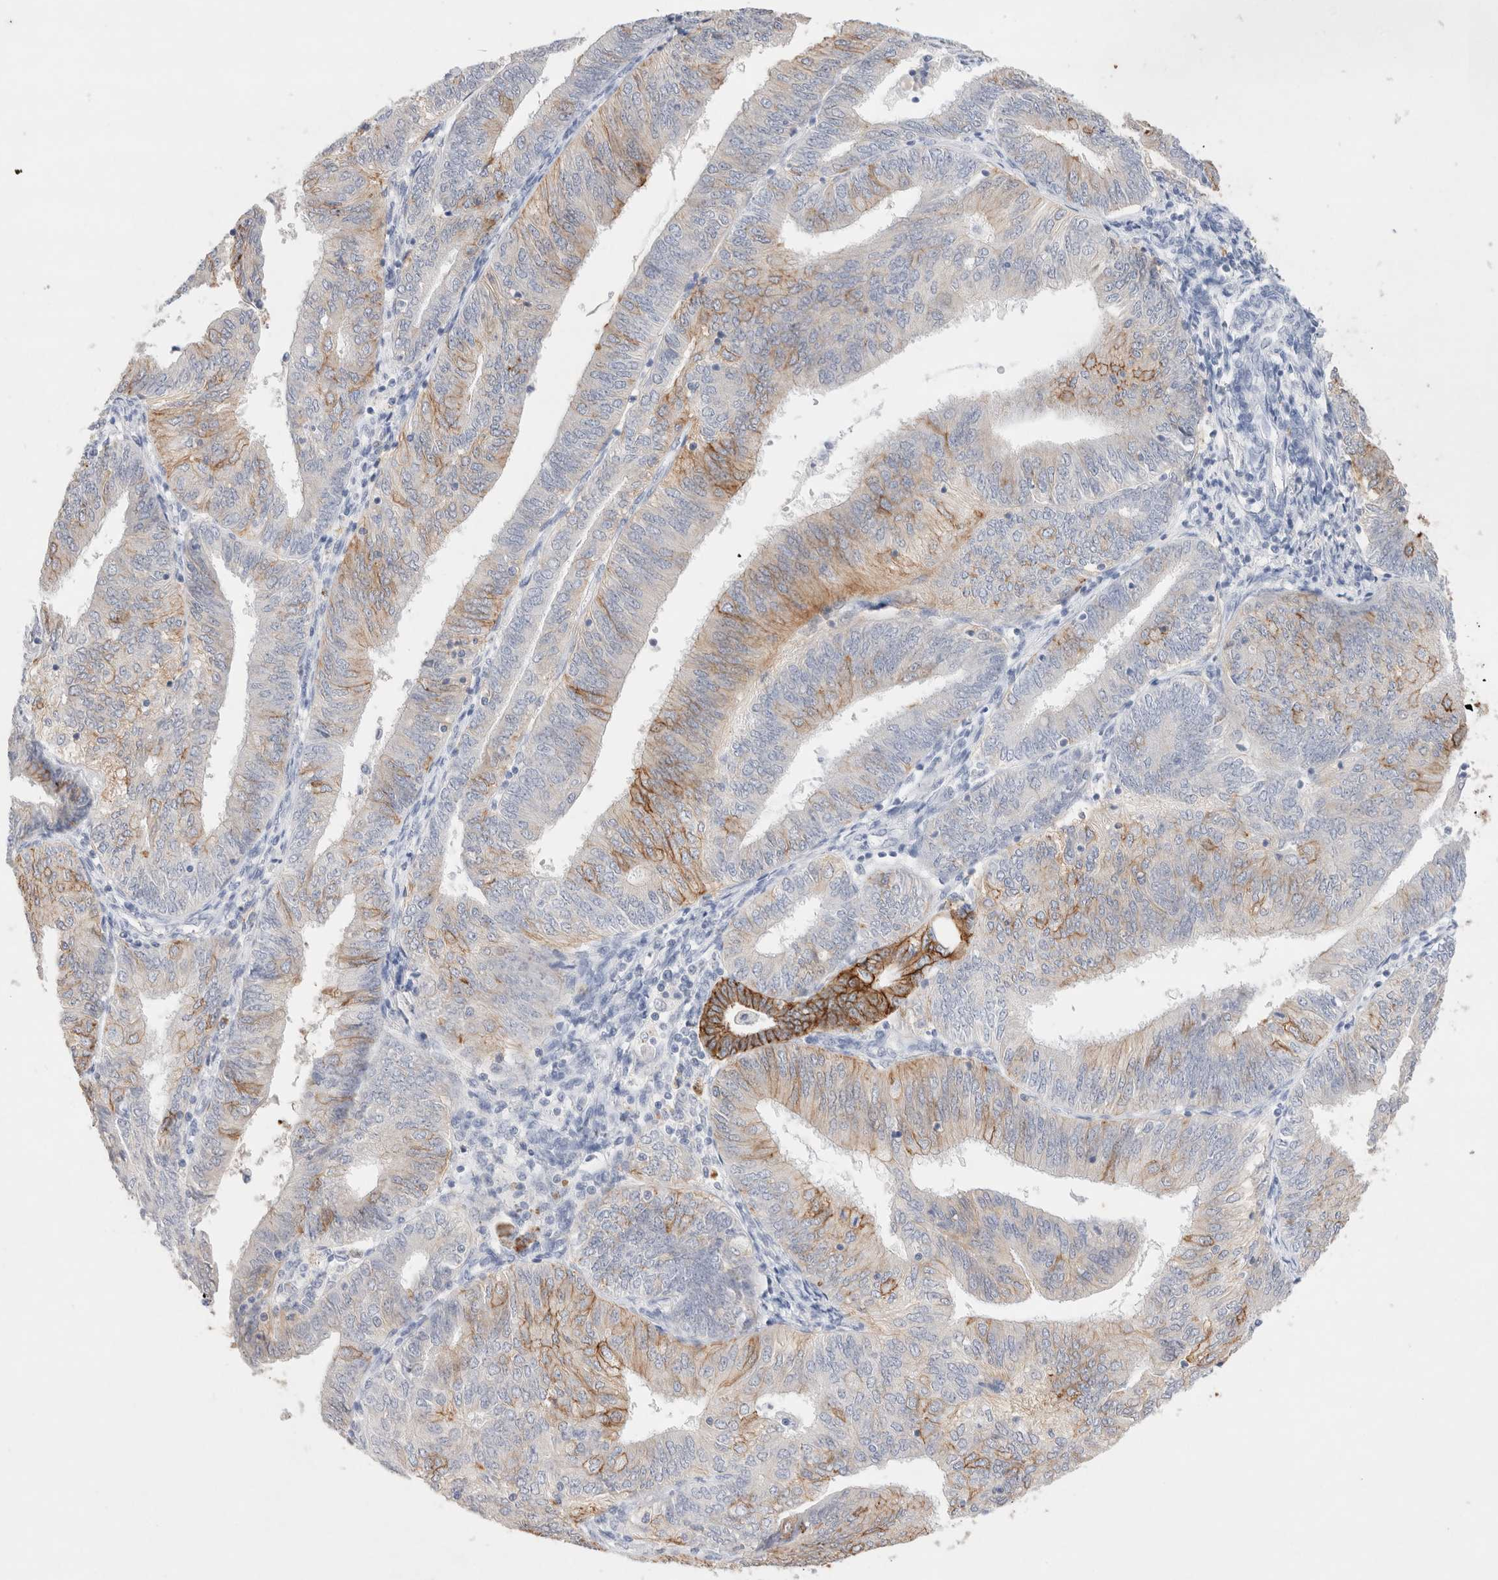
{"staining": {"intensity": "moderate", "quantity": "25%-75%", "location": "cytoplasmic/membranous"}, "tissue": "endometrial cancer", "cell_type": "Tumor cells", "image_type": "cancer", "snomed": [{"axis": "morphology", "description": "Adenocarcinoma, NOS"}, {"axis": "topography", "description": "Endometrium"}], "caption": "A brown stain highlights moderate cytoplasmic/membranous expression of a protein in human endometrial adenocarcinoma tumor cells.", "gene": "EPCAM", "patient": {"sex": "female", "age": 58}}